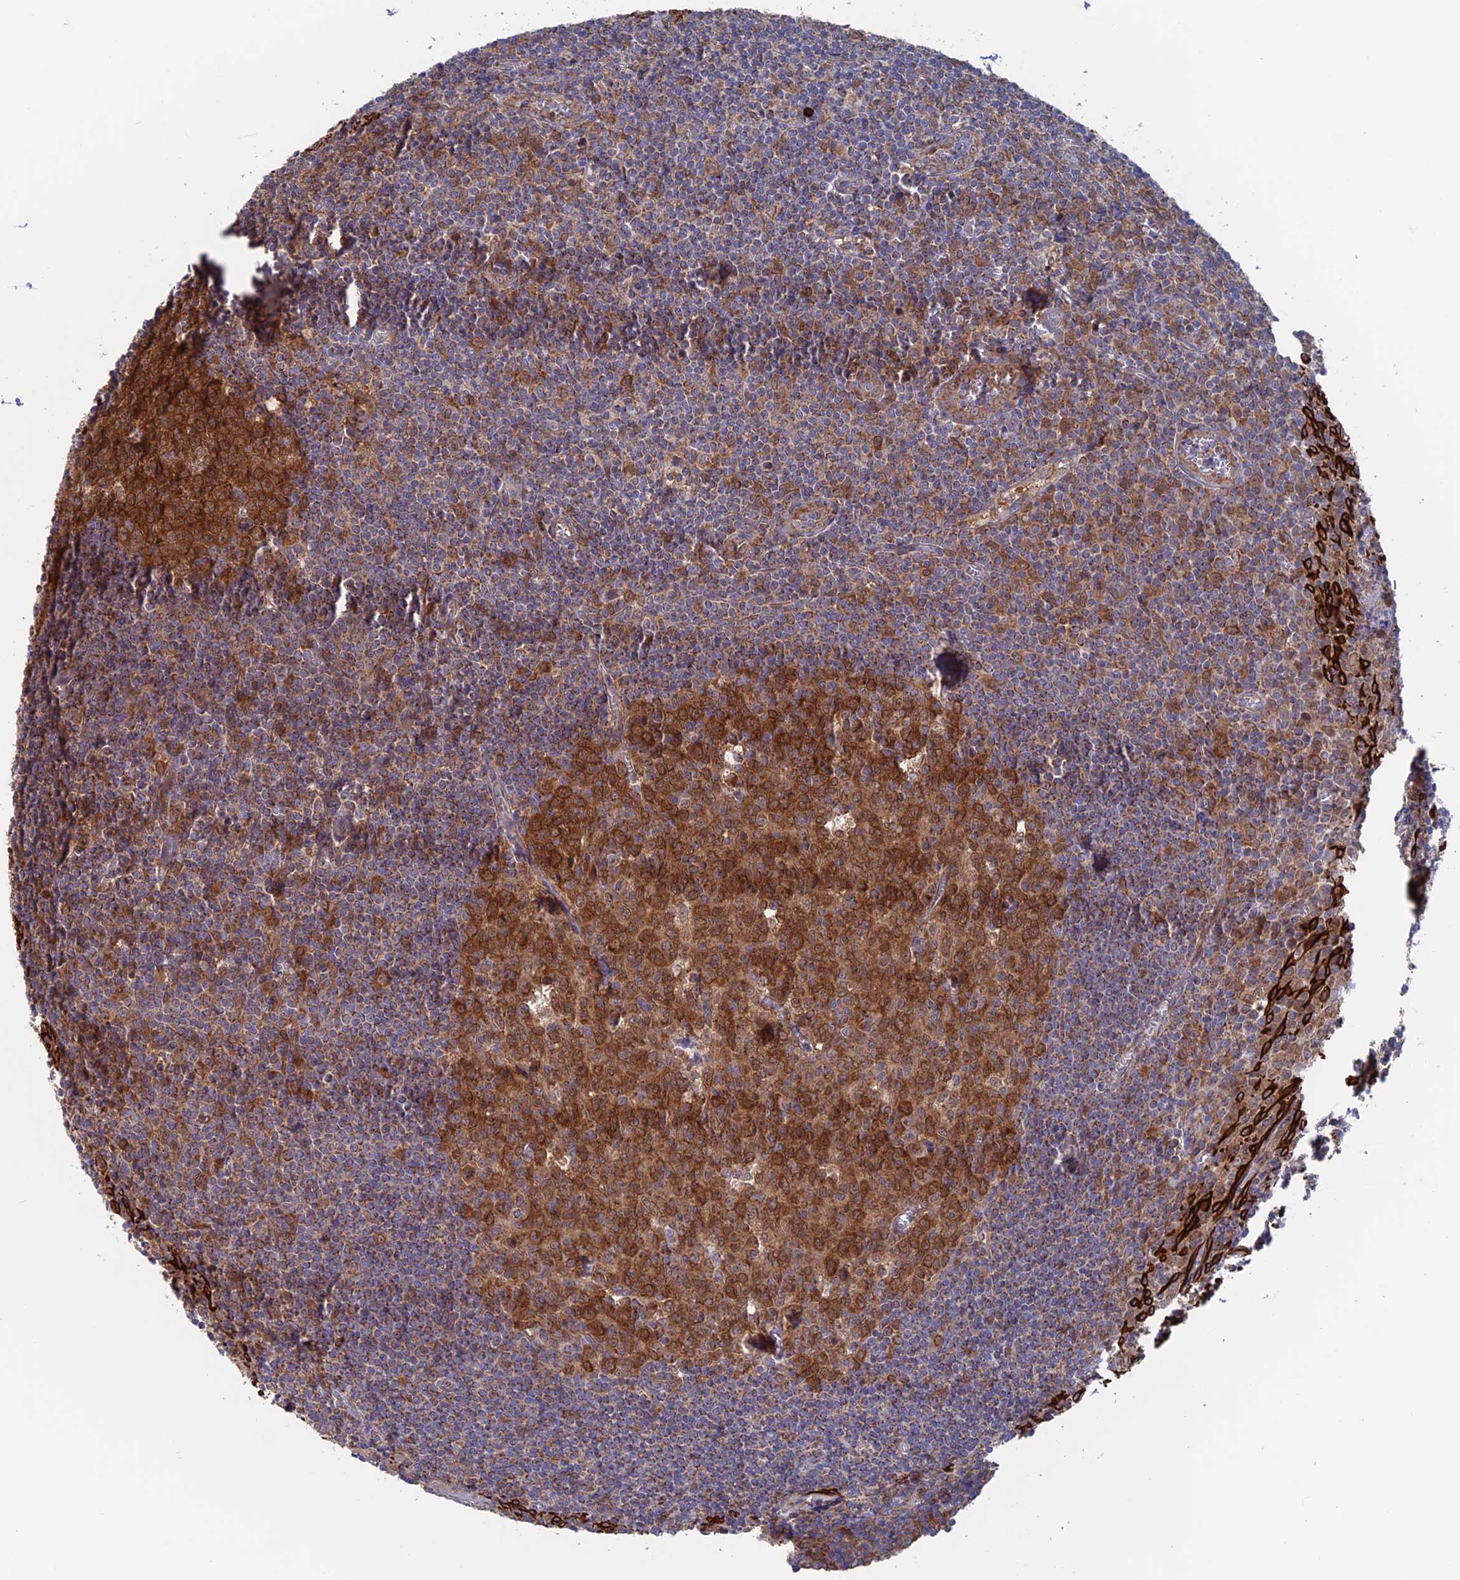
{"staining": {"intensity": "strong", "quantity": ">75%", "location": "cytoplasmic/membranous"}, "tissue": "tonsil", "cell_type": "Germinal center cells", "image_type": "normal", "snomed": [{"axis": "morphology", "description": "Normal tissue, NOS"}, {"axis": "topography", "description": "Tonsil"}], "caption": "Tonsil stained for a protein demonstrates strong cytoplasmic/membranous positivity in germinal center cells. Using DAB (brown) and hematoxylin (blue) stains, captured at high magnification using brightfield microscopy.", "gene": "DTYMK", "patient": {"sex": "male", "age": 27}}